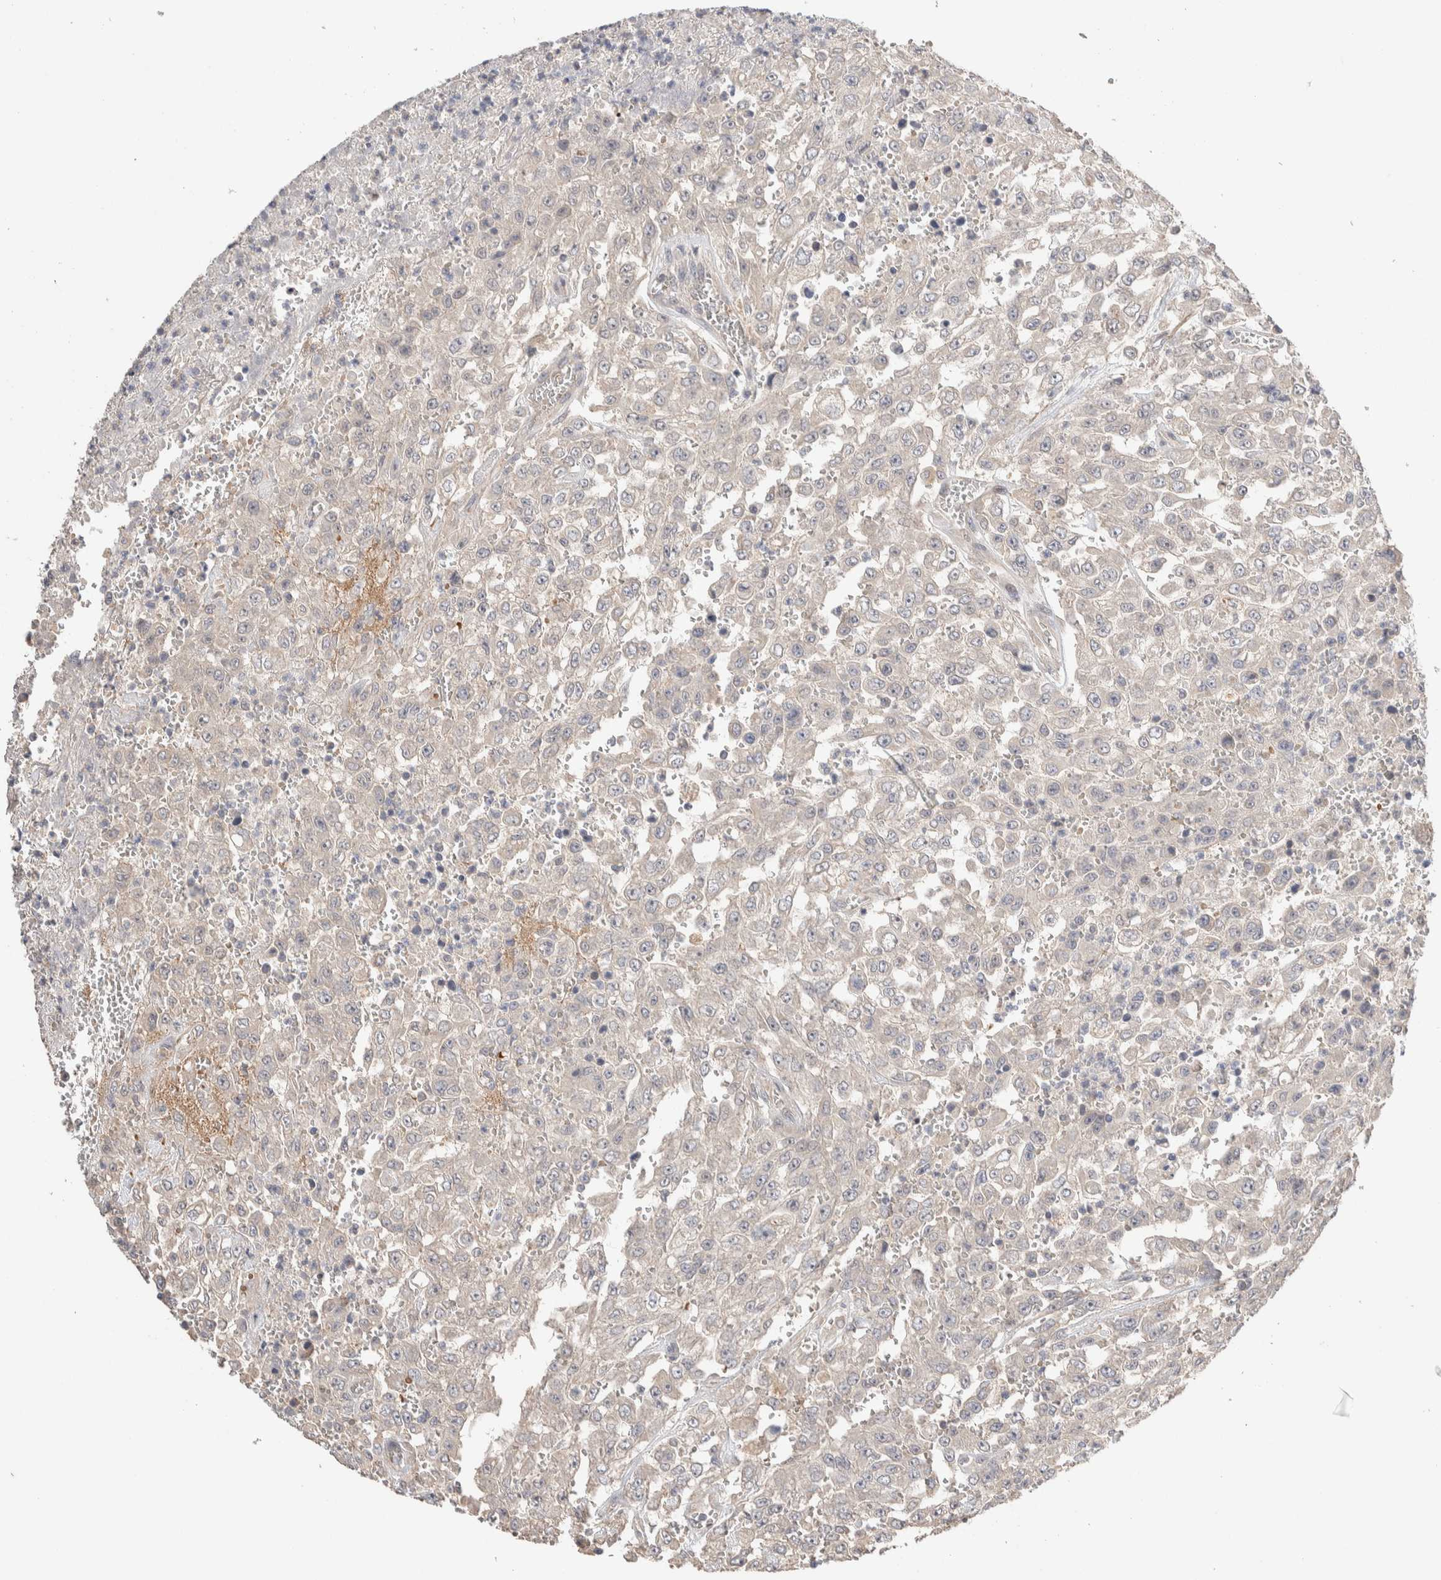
{"staining": {"intensity": "negative", "quantity": "none", "location": "none"}, "tissue": "urothelial cancer", "cell_type": "Tumor cells", "image_type": "cancer", "snomed": [{"axis": "morphology", "description": "Urothelial carcinoma, High grade"}, {"axis": "topography", "description": "Urinary bladder"}], "caption": "Immunohistochemical staining of urothelial carcinoma (high-grade) exhibits no significant positivity in tumor cells.", "gene": "WDR91", "patient": {"sex": "male", "age": 46}}